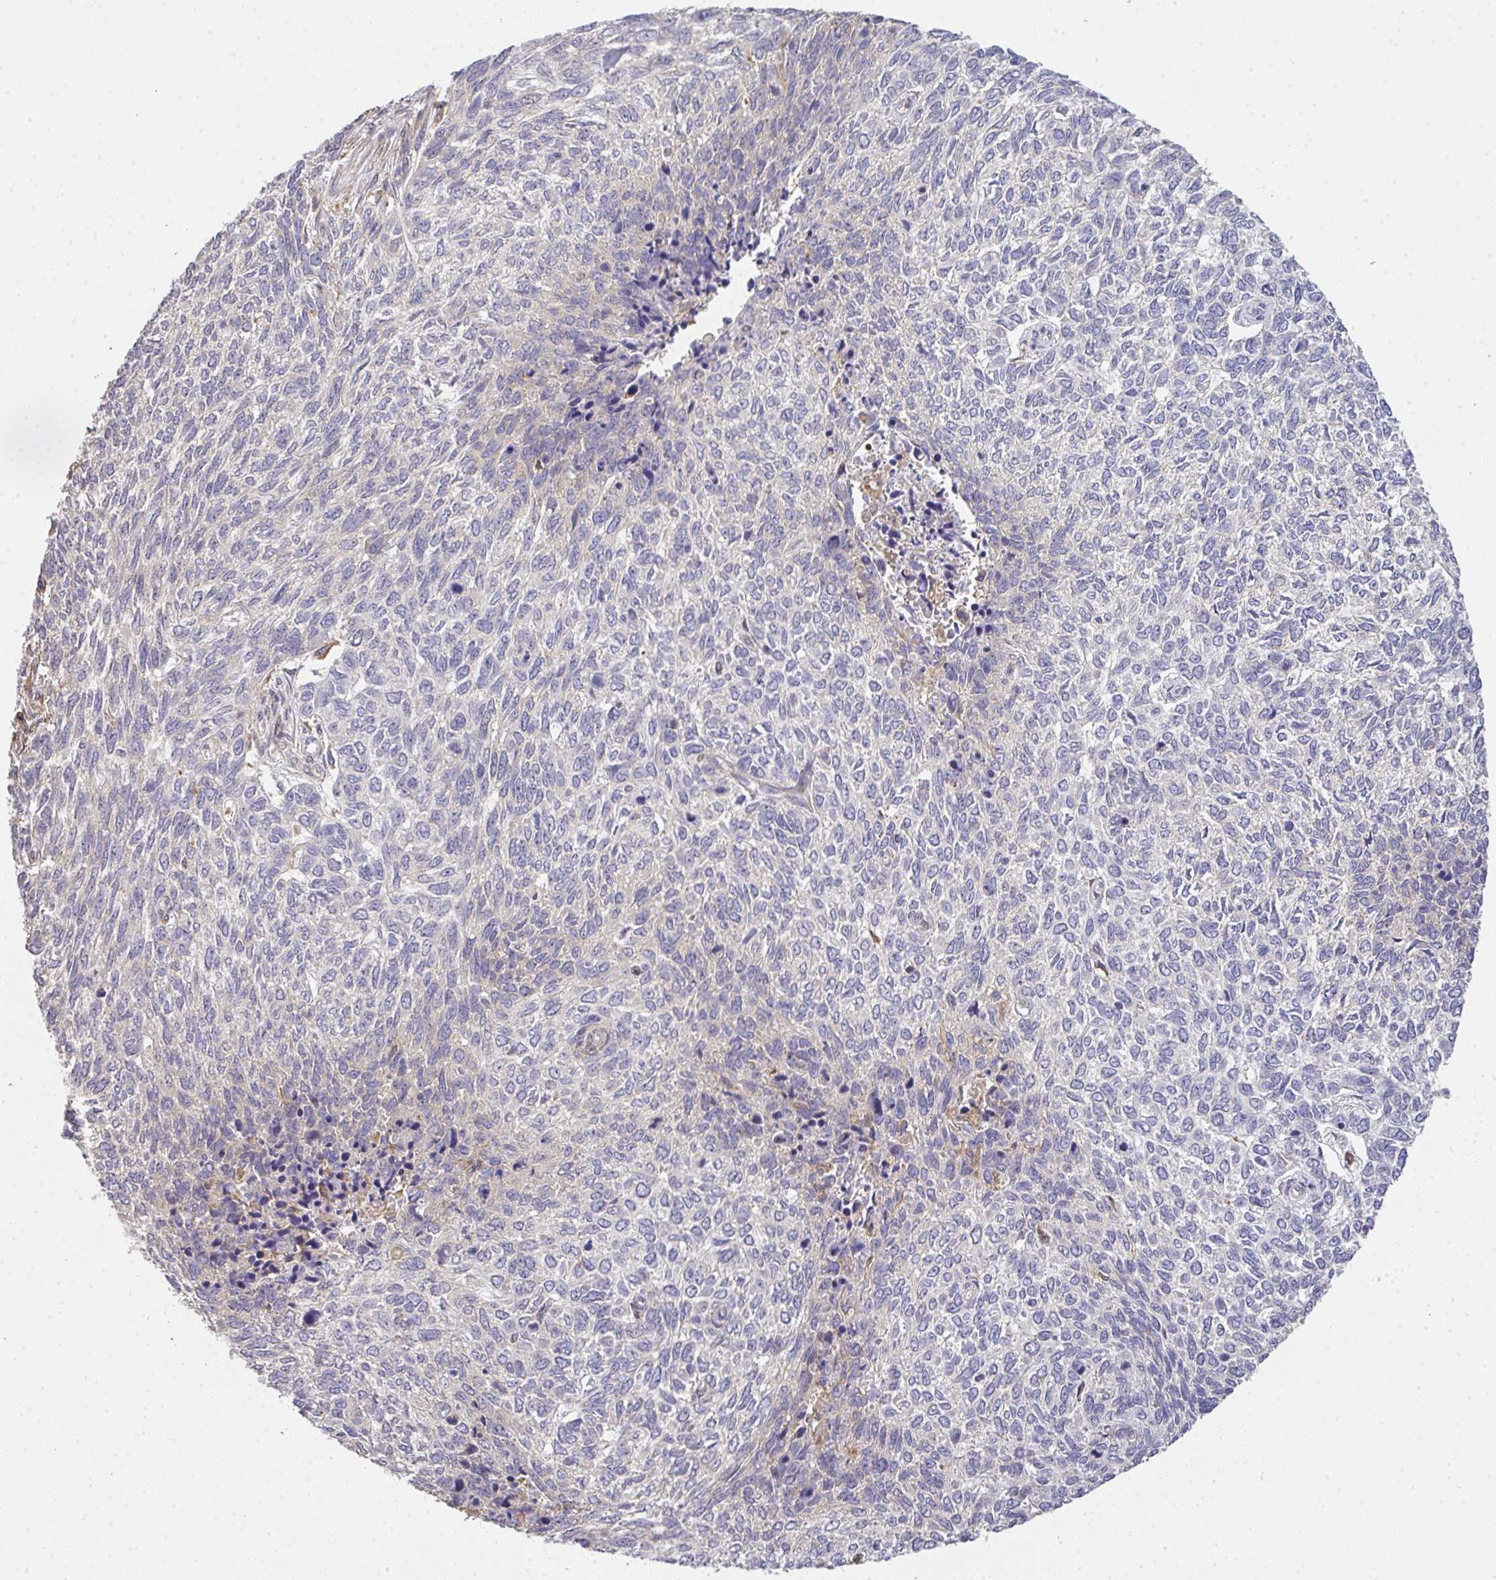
{"staining": {"intensity": "negative", "quantity": "none", "location": "none"}, "tissue": "skin cancer", "cell_type": "Tumor cells", "image_type": "cancer", "snomed": [{"axis": "morphology", "description": "Basal cell carcinoma"}, {"axis": "topography", "description": "Skin"}], "caption": "DAB (3,3'-diaminobenzidine) immunohistochemical staining of skin basal cell carcinoma shows no significant staining in tumor cells.", "gene": "EEF1AKMT1", "patient": {"sex": "female", "age": 65}}